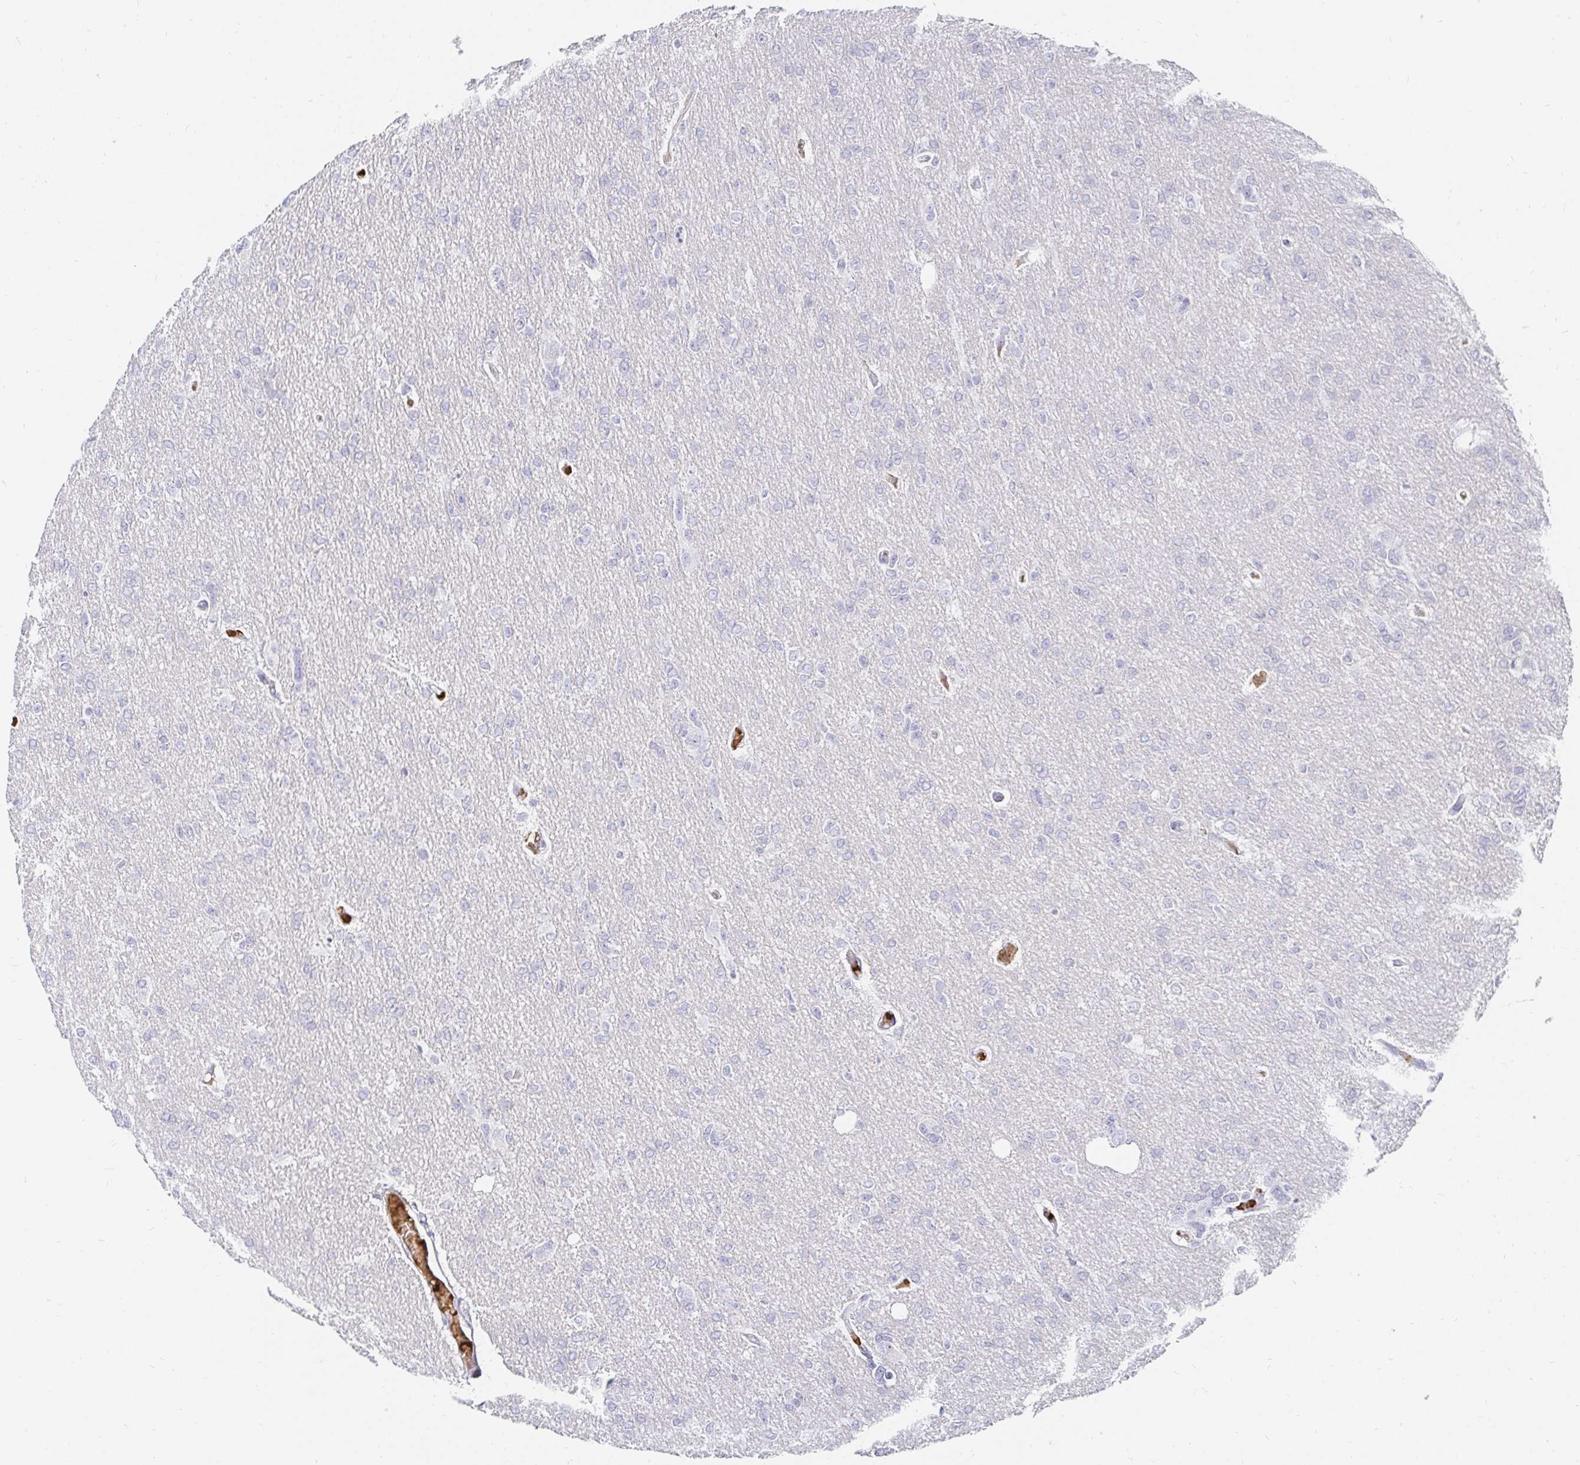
{"staining": {"intensity": "negative", "quantity": "none", "location": "none"}, "tissue": "glioma", "cell_type": "Tumor cells", "image_type": "cancer", "snomed": [{"axis": "morphology", "description": "Glioma, malignant, Low grade"}, {"axis": "topography", "description": "Brain"}], "caption": "The image displays no staining of tumor cells in glioma. (Brightfield microscopy of DAB IHC at high magnification).", "gene": "FGF21", "patient": {"sex": "male", "age": 26}}